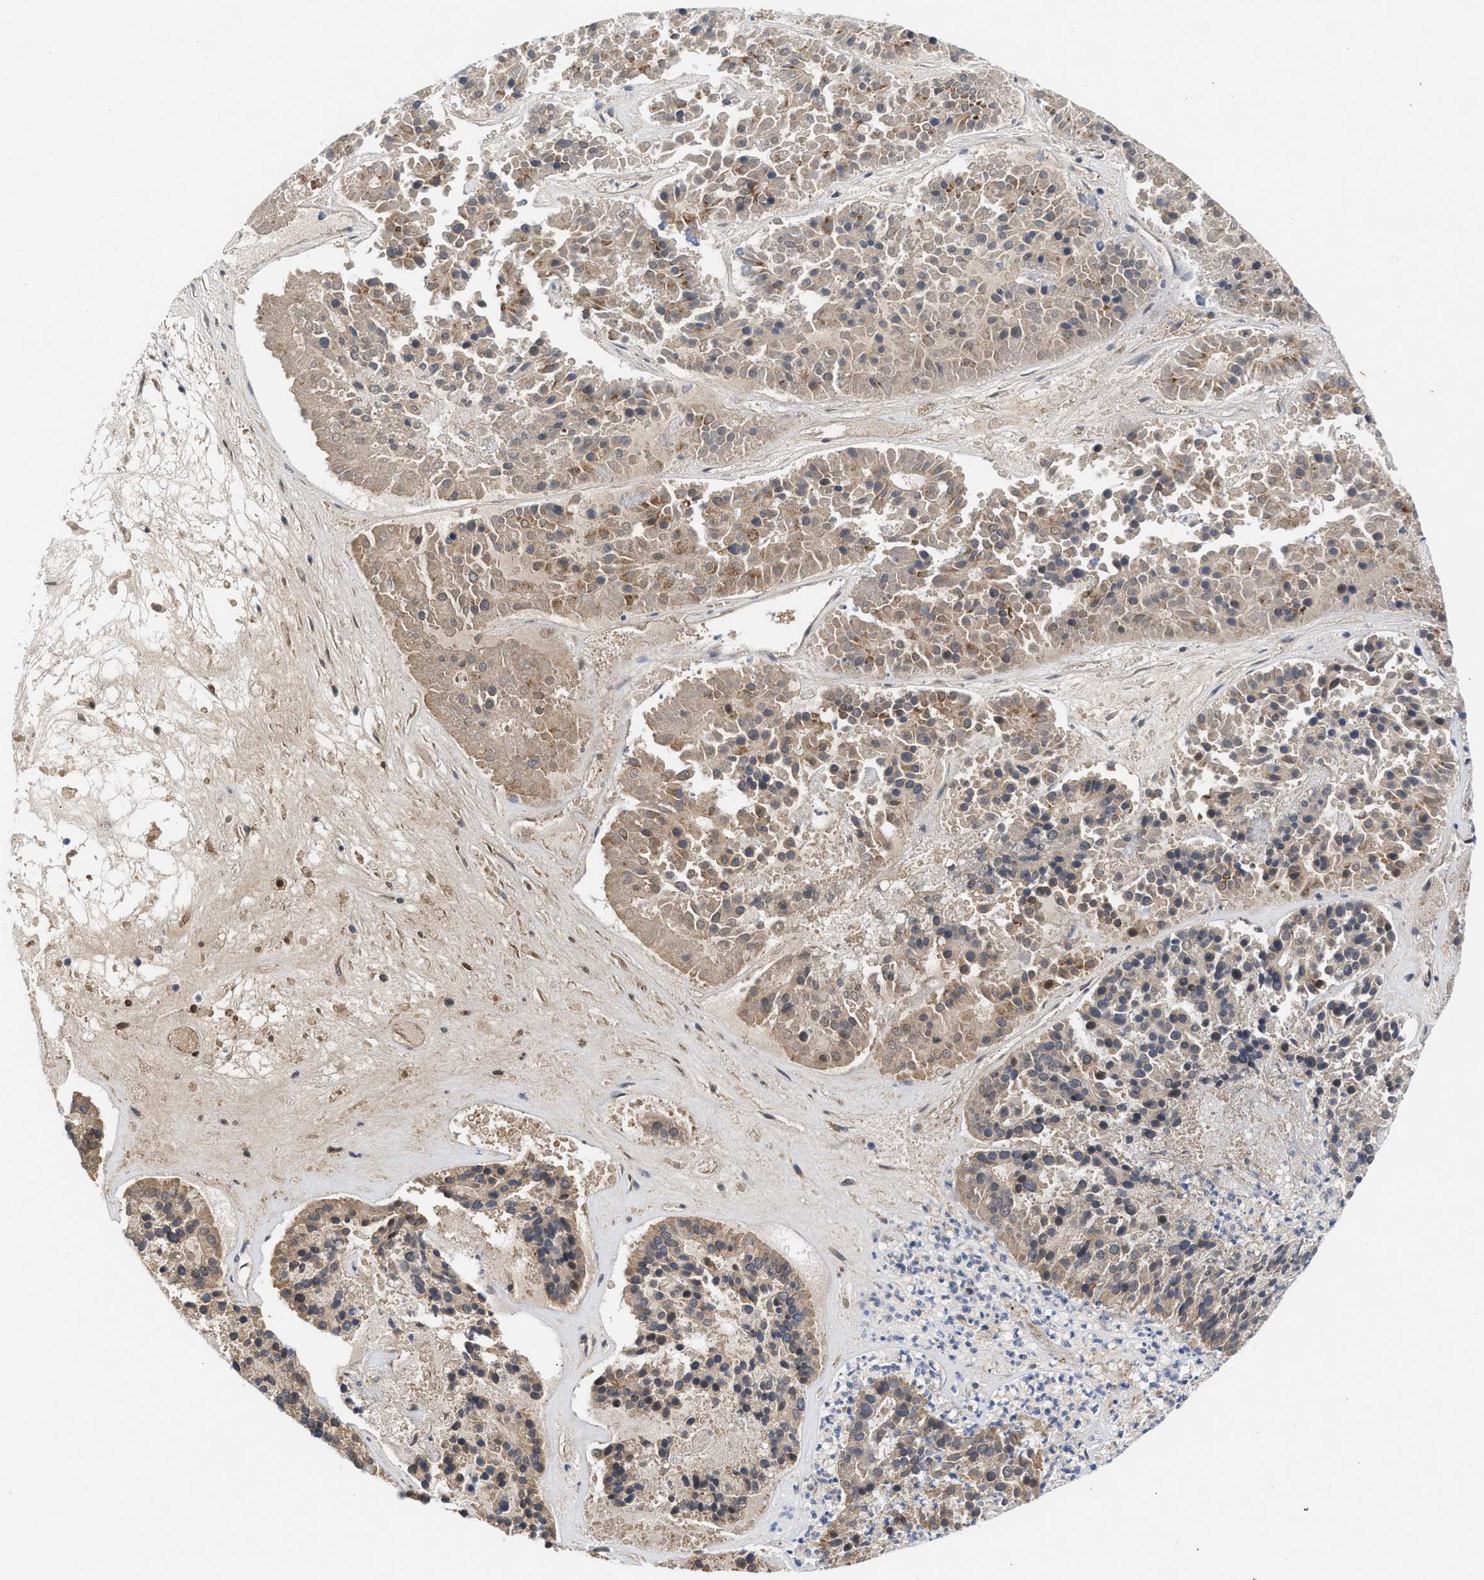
{"staining": {"intensity": "weak", "quantity": ">75%", "location": "cytoplasmic/membranous"}, "tissue": "pancreatic cancer", "cell_type": "Tumor cells", "image_type": "cancer", "snomed": [{"axis": "morphology", "description": "Adenocarcinoma, NOS"}, {"axis": "topography", "description": "Pancreas"}], "caption": "Immunohistochemistry (IHC) of human adenocarcinoma (pancreatic) exhibits low levels of weak cytoplasmic/membranous expression in approximately >75% of tumor cells. (DAB (3,3'-diaminobenzidine) IHC with brightfield microscopy, high magnification).", "gene": "CCL2", "patient": {"sex": "male", "age": 50}}